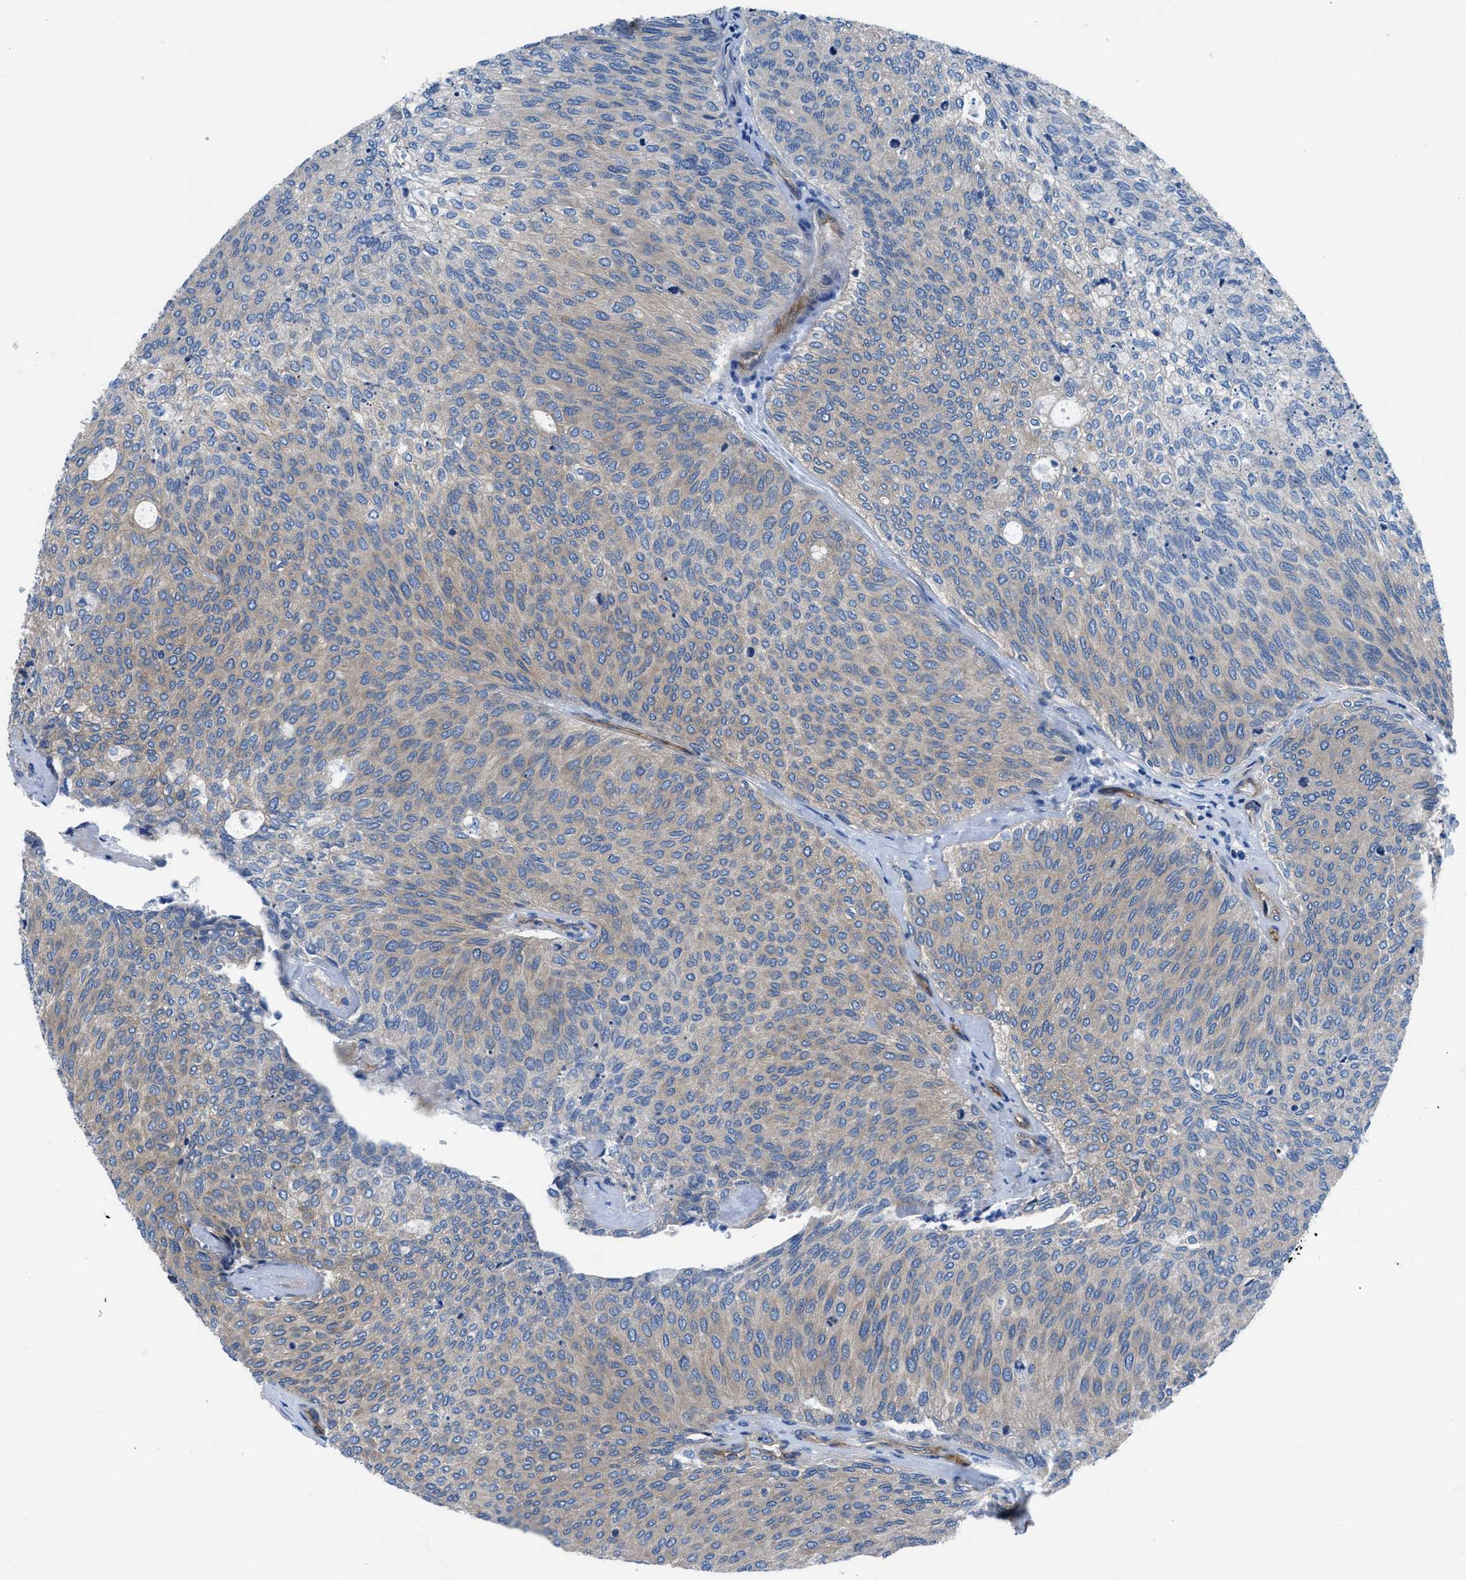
{"staining": {"intensity": "weak", "quantity": ">75%", "location": "cytoplasmic/membranous"}, "tissue": "urothelial cancer", "cell_type": "Tumor cells", "image_type": "cancer", "snomed": [{"axis": "morphology", "description": "Urothelial carcinoma, Low grade"}, {"axis": "topography", "description": "Urinary bladder"}], "caption": "Urothelial cancer tissue demonstrates weak cytoplasmic/membranous staining in about >75% of tumor cells, visualized by immunohistochemistry.", "gene": "TRIP4", "patient": {"sex": "female", "age": 79}}